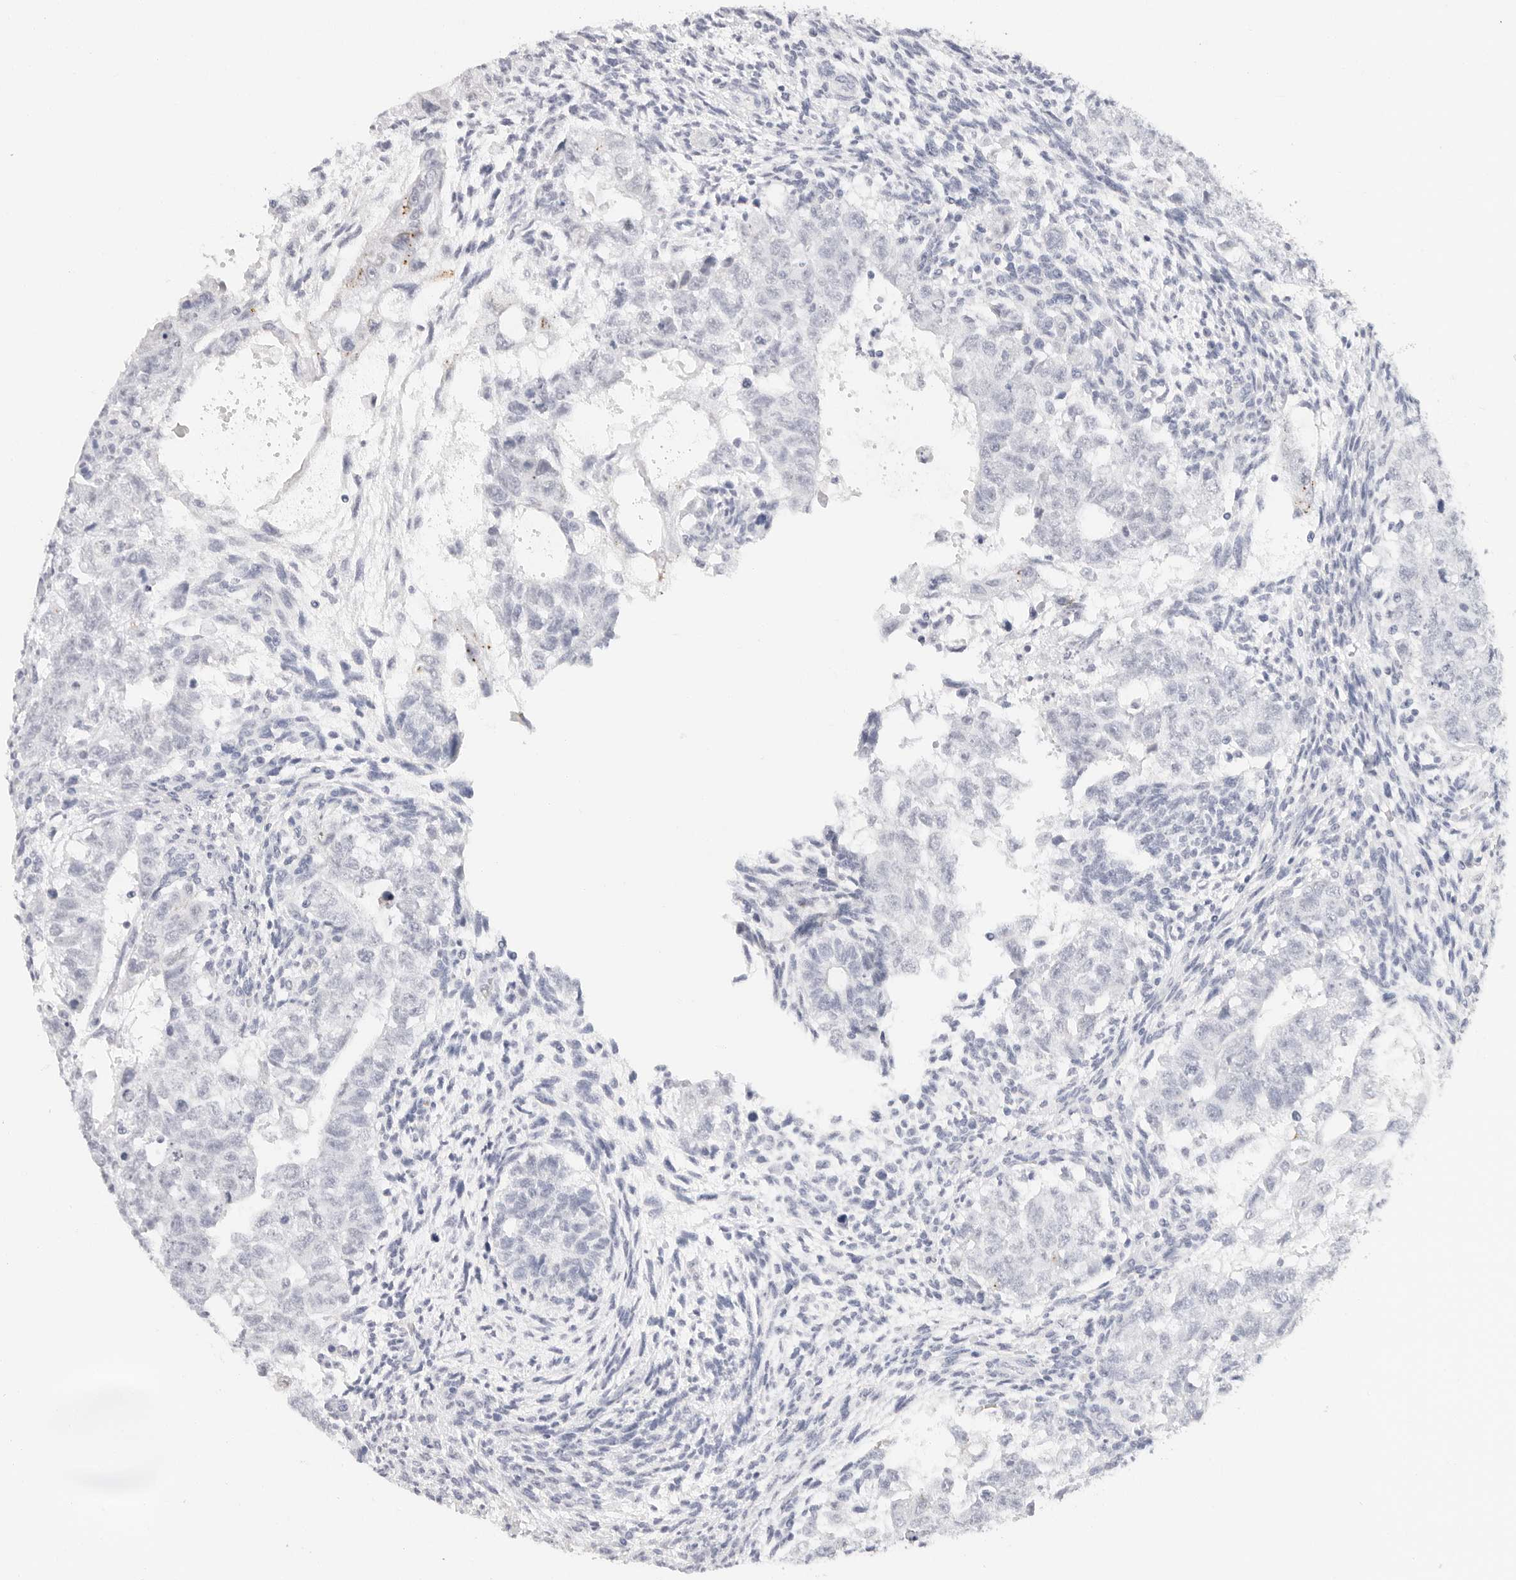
{"staining": {"intensity": "negative", "quantity": "none", "location": "none"}, "tissue": "testis cancer", "cell_type": "Tumor cells", "image_type": "cancer", "snomed": [{"axis": "morphology", "description": "Carcinoma, Embryonal, NOS"}, {"axis": "topography", "description": "Testis"}], "caption": "Human testis cancer stained for a protein using immunohistochemistry demonstrates no staining in tumor cells.", "gene": "AGMAT", "patient": {"sex": "male", "age": 37}}